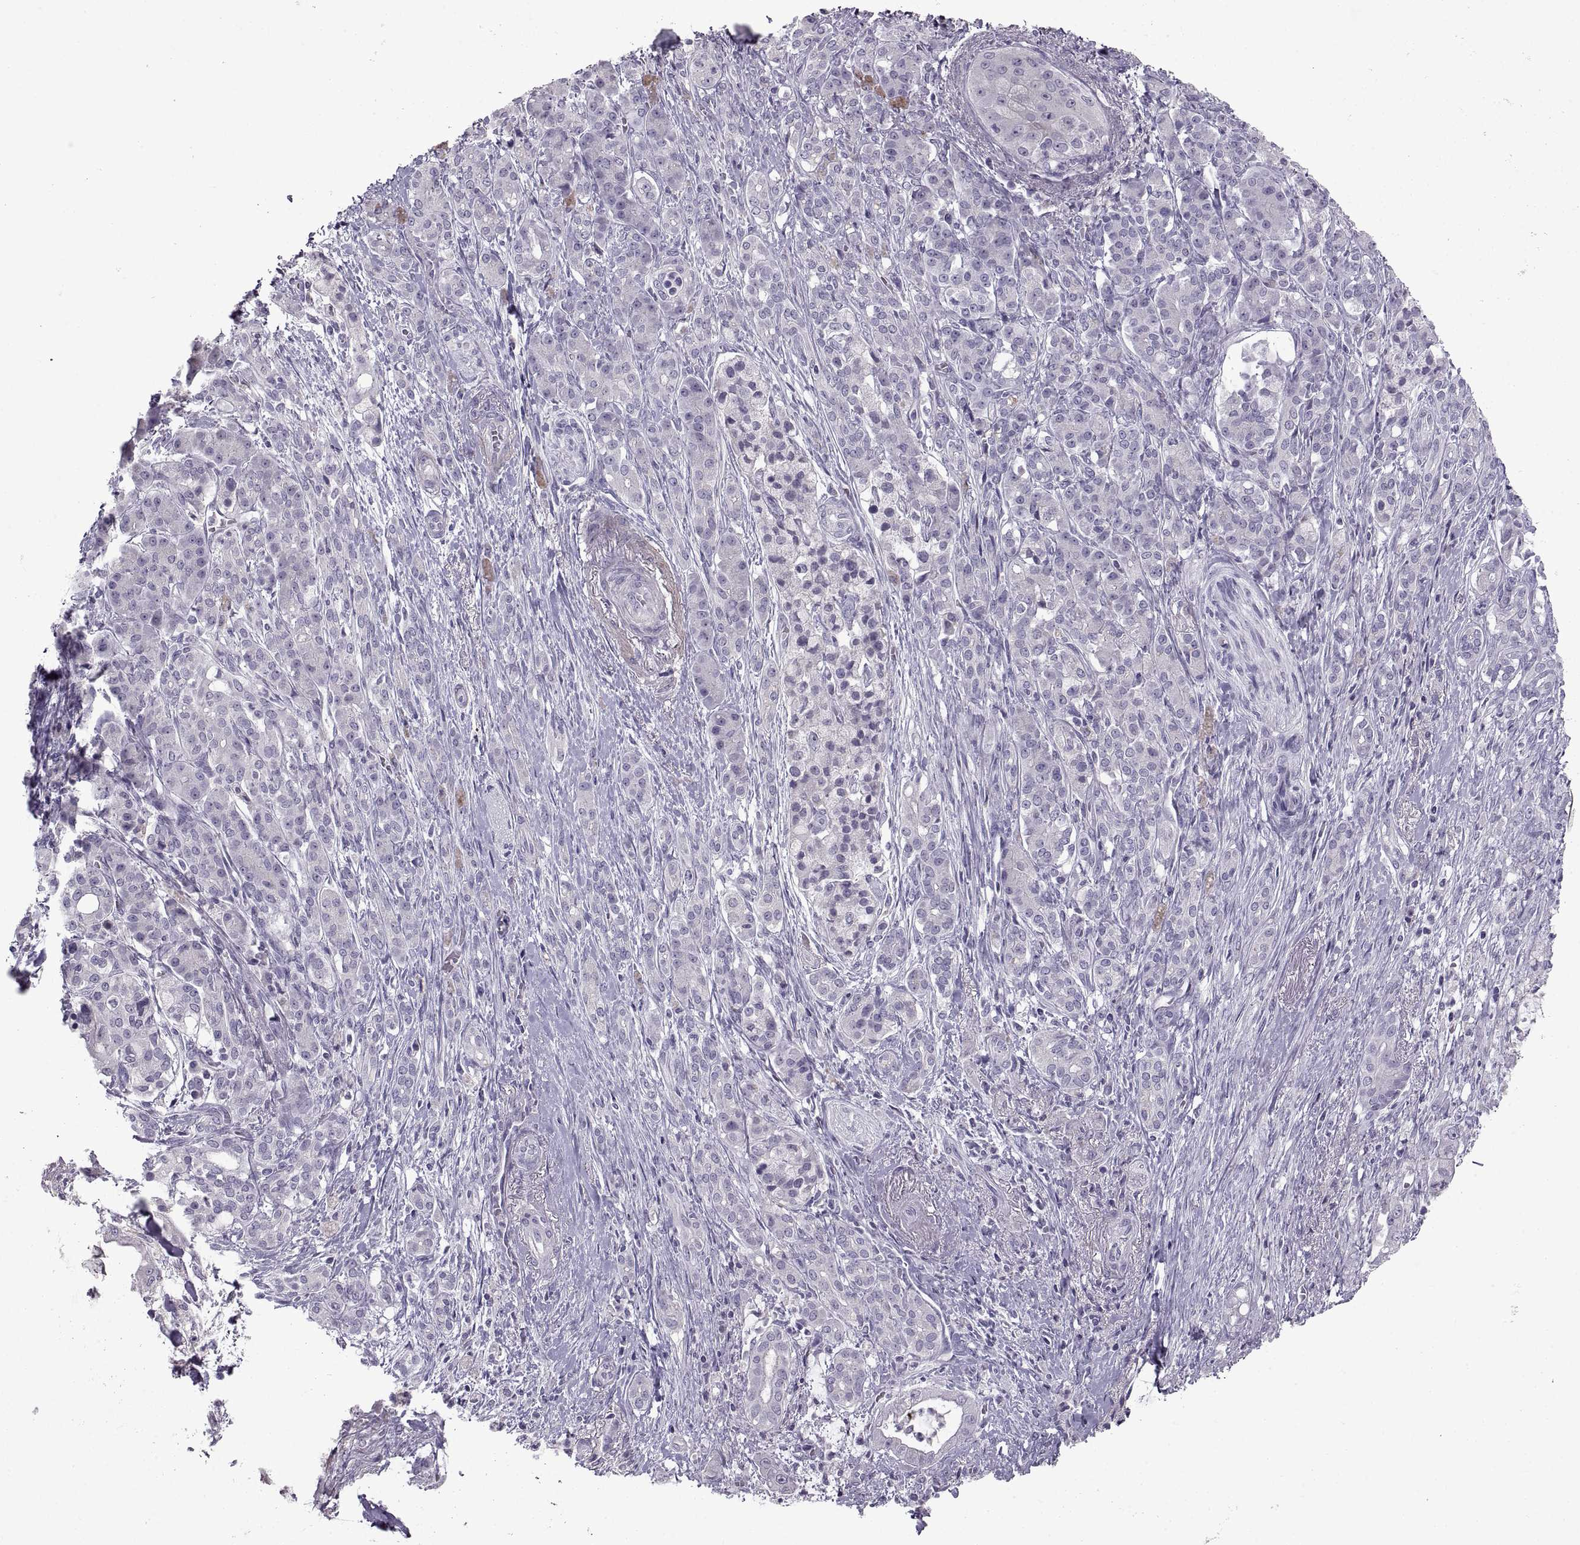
{"staining": {"intensity": "negative", "quantity": "none", "location": "none"}, "tissue": "pancreatic cancer", "cell_type": "Tumor cells", "image_type": "cancer", "snomed": [{"axis": "morphology", "description": "Normal tissue, NOS"}, {"axis": "morphology", "description": "Inflammation, NOS"}, {"axis": "morphology", "description": "Adenocarcinoma, NOS"}, {"axis": "topography", "description": "Pancreas"}], "caption": "Pancreatic adenocarcinoma stained for a protein using immunohistochemistry (IHC) demonstrates no staining tumor cells.", "gene": "BSPH1", "patient": {"sex": "male", "age": 57}}